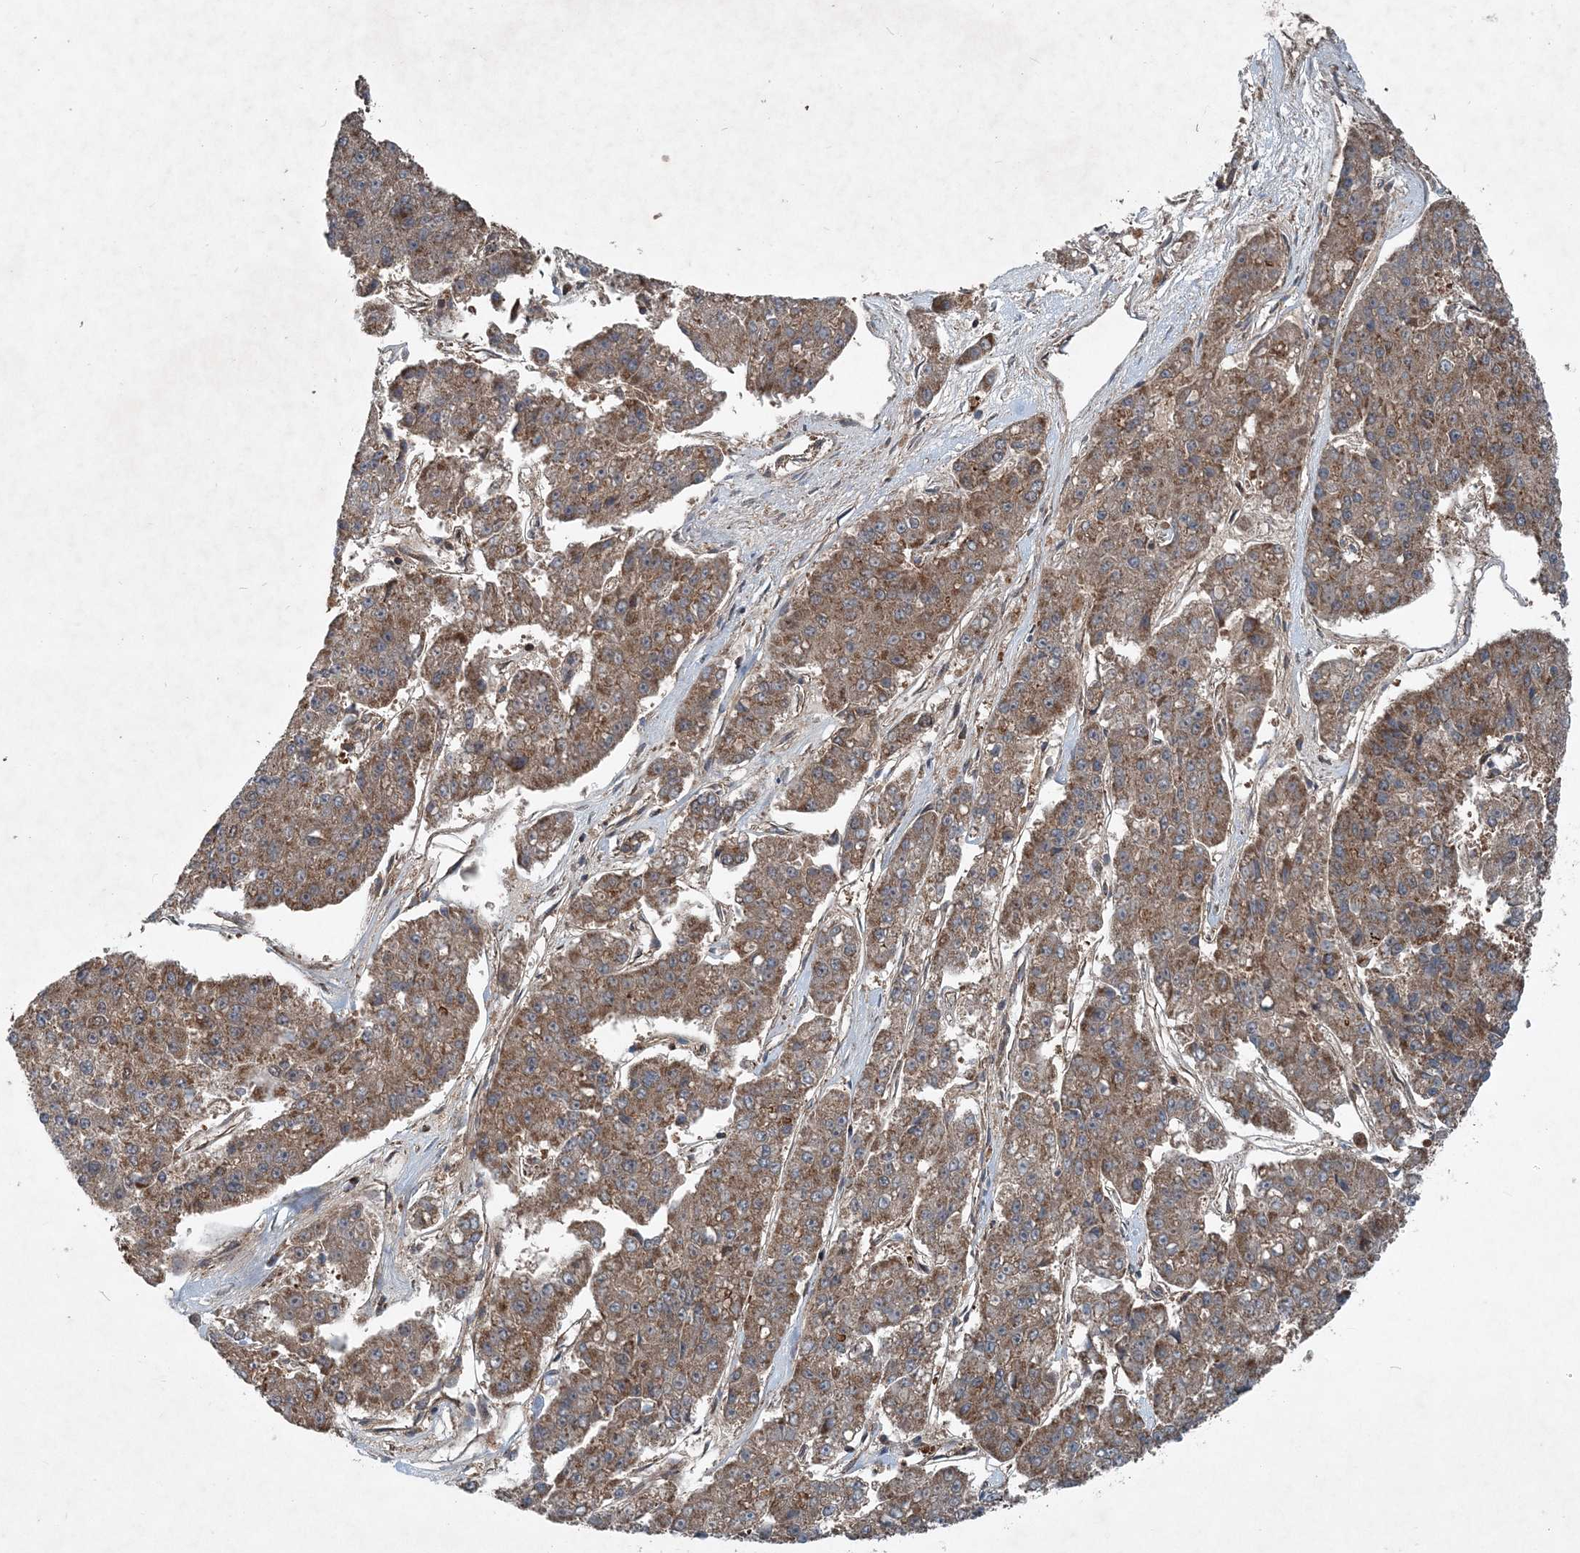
{"staining": {"intensity": "moderate", "quantity": ">75%", "location": "cytoplasmic/membranous"}, "tissue": "pancreatic cancer", "cell_type": "Tumor cells", "image_type": "cancer", "snomed": [{"axis": "morphology", "description": "Adenocarcinoma, NOS"}, {"axis": "topography", "description": "Pancreas"}], "caption": "Brown immunohistochemical staining in human pancreatic adenocarcinoma exhibits moderate cytoplasmic/membranous staining in about >75% of tumor cells. The protein is shown in brown color, while the nuclei are stained blue.", "gene": "NDUFA2", "patient": {"sex": "male", "age": 50}}